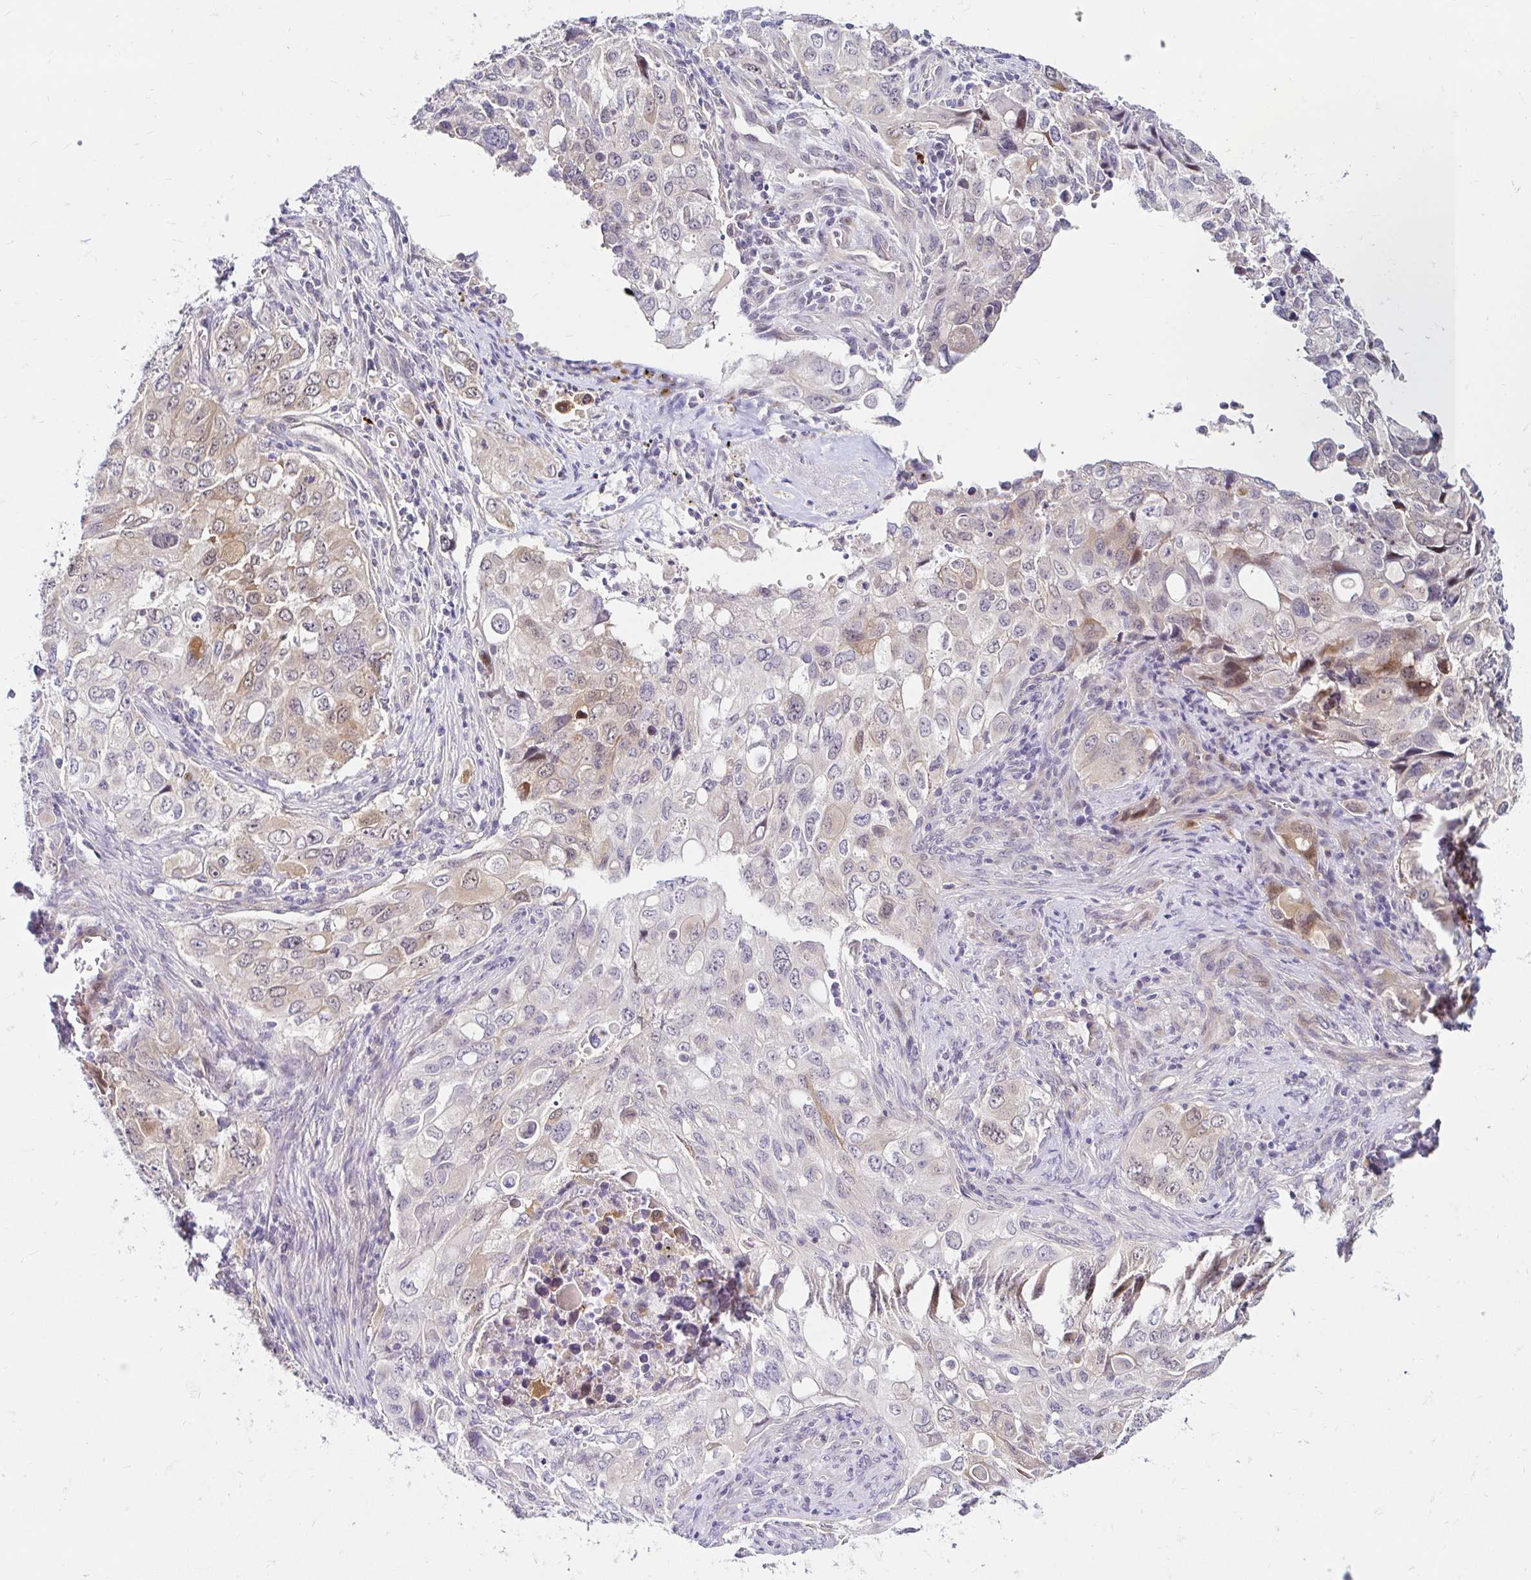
{"staining": {"intensity": "weak", "quantity": "<25%", "location": "cytoplasmic/membranous"}, "tissue": "lung cancer", "cell_type": "Tumor cells", "image_type": "cancer", "snomed": [{"axis": "morphology", "description": "Adenocarcinoma, NOS"}, {"axis": "morphology", "description": "Adenocarcinoma, metastatic, NOS"}, {"axis": "topography", "description": "Lymph node"}, {"axis": "topography", "description": "Lung"}], "caption": "The IHC image has no significant staining in tumor cells of lung cancer tissue.", "gene": "GUCY1A1", "patient": {"sex": "female", "age": 42}}